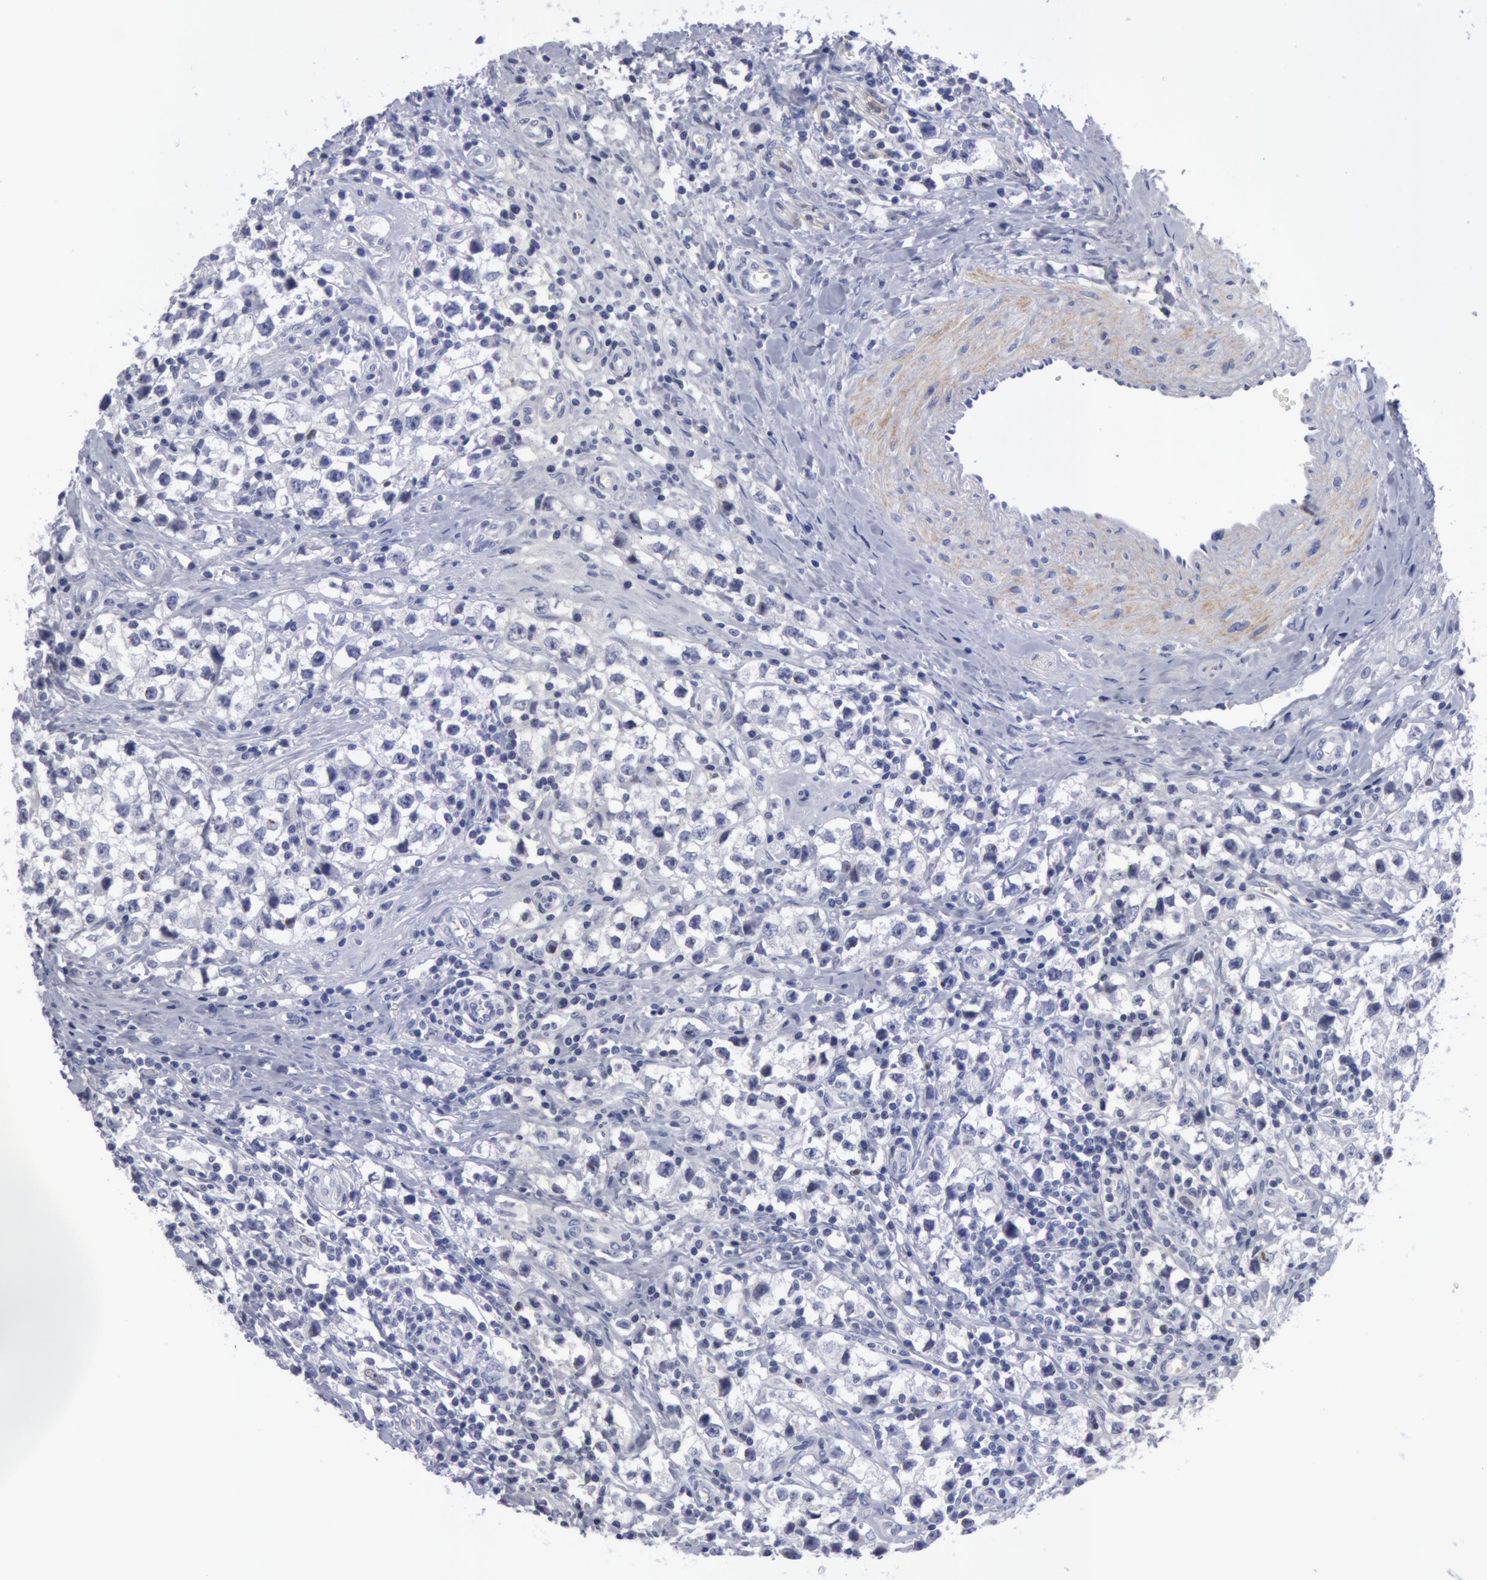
{"staining": {"intensity": "negative", "quantity": "none", "location": "none"}, "tissue": "testis cancer", "cell_type": "Tumor cells", "image_type": "cancer", "snomed": [{"axis": "morphology", "description": "Seminoma, NOS"}, {"axis": "topography", "description": "Testis"}], "caption": "DAB immunohistochemical staining of human seminoma (testis) demonstrates no significant expression in tumor cells.", "gene": "NLGN4X", "patient": {"sex": "male", "age": 35}}